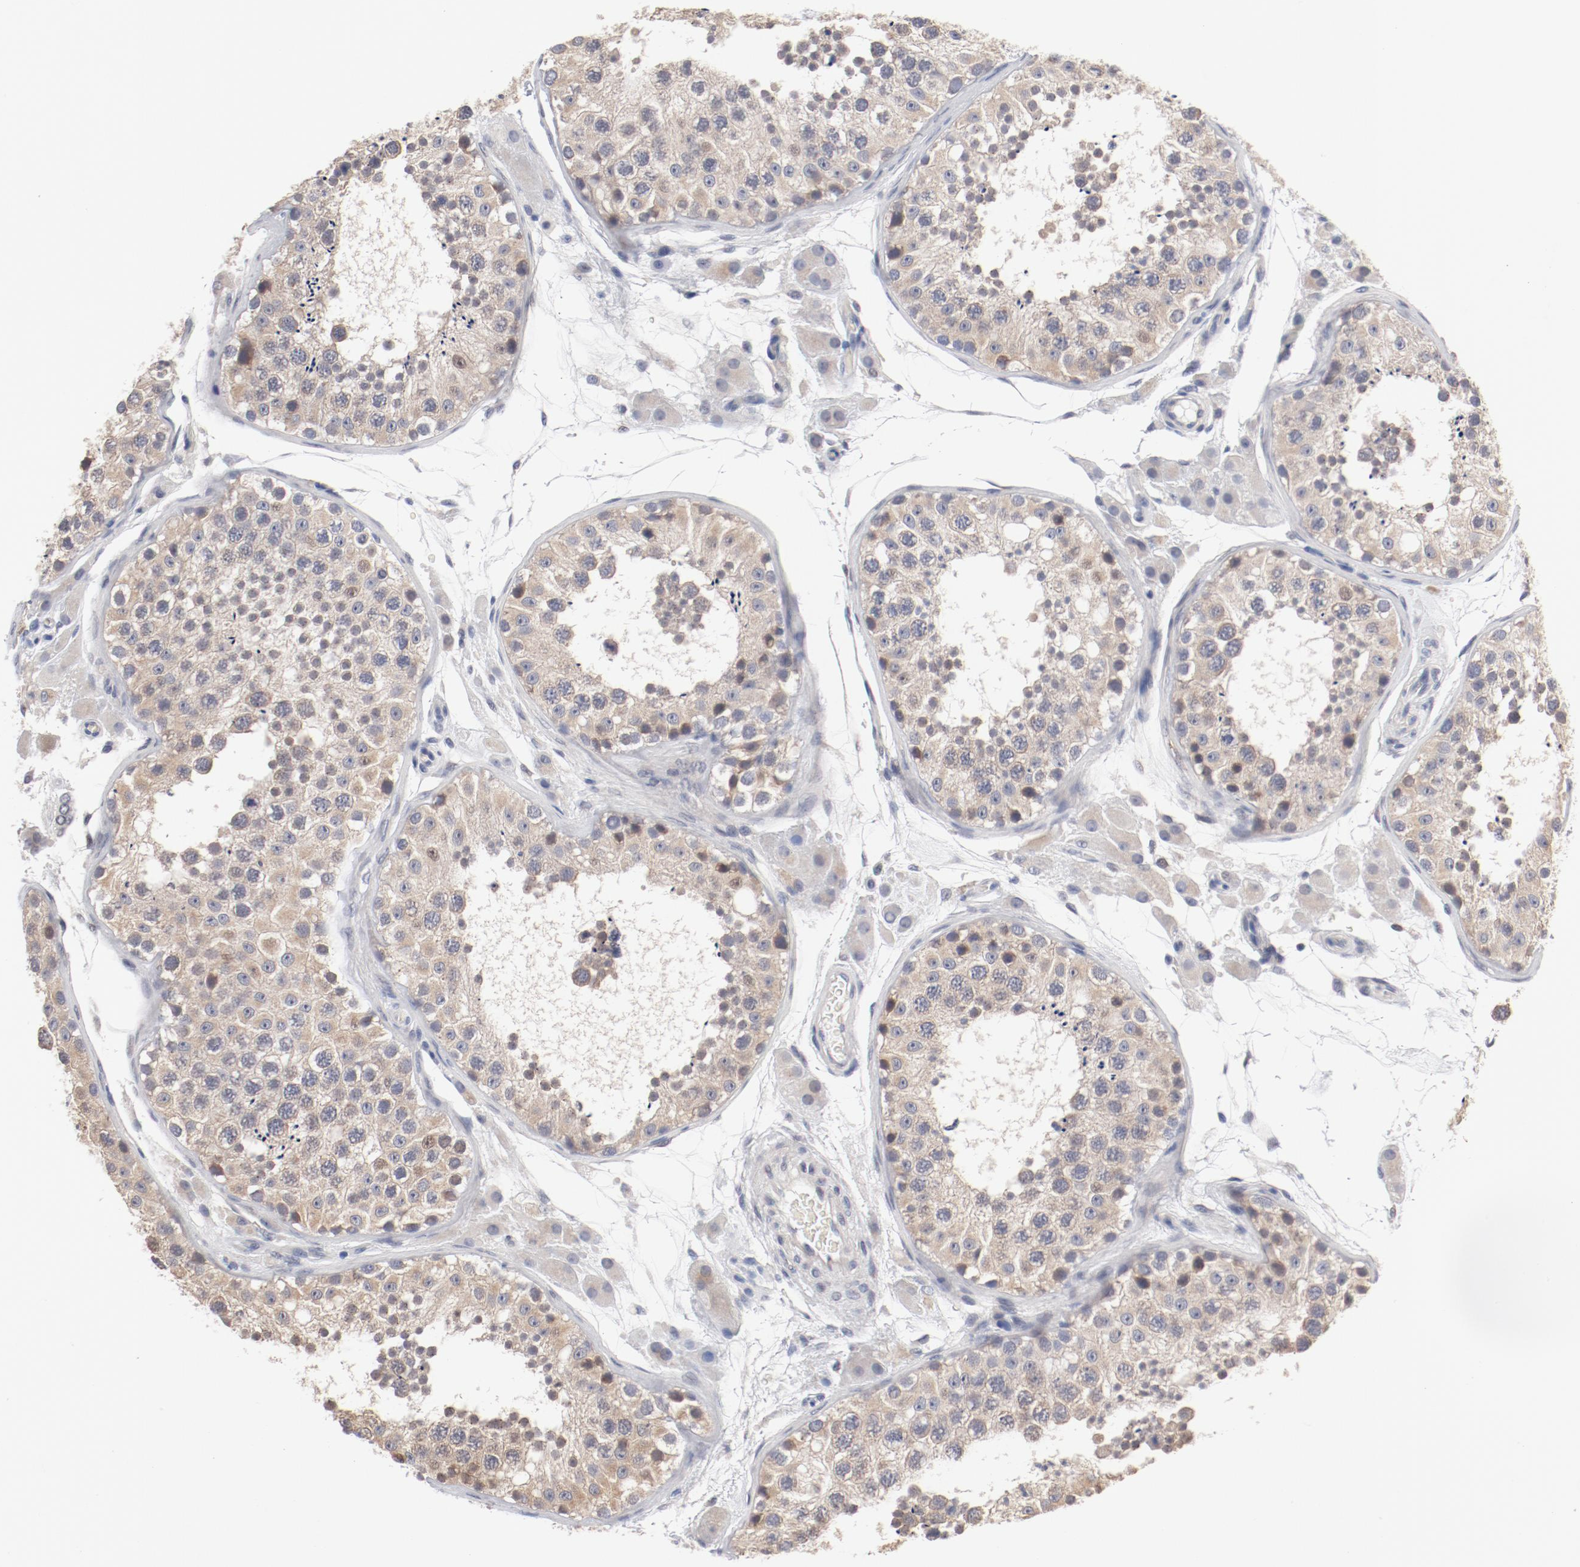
{"staining": {"intensity": "weak", "quantity": ">75%", "location": "cytoplasmic/membranous"}, "tissue": "testis", "cell_type": "Cells in seminiferous ducts", "image_type": "normal", "snomed": [{"axis": "morphology", "description": "Normal tissue, NOS"}, {"axis": "topography", "description": "Testis"}], "caption": "Approximately >75% of cells in seminiferous ducts in normal testis show weak cytoplasmic/membranous protein expression as visualized by brown immunohistochemical staining.", "gene": "GPR143", "patient": {"sex": "male", "age": 26}}